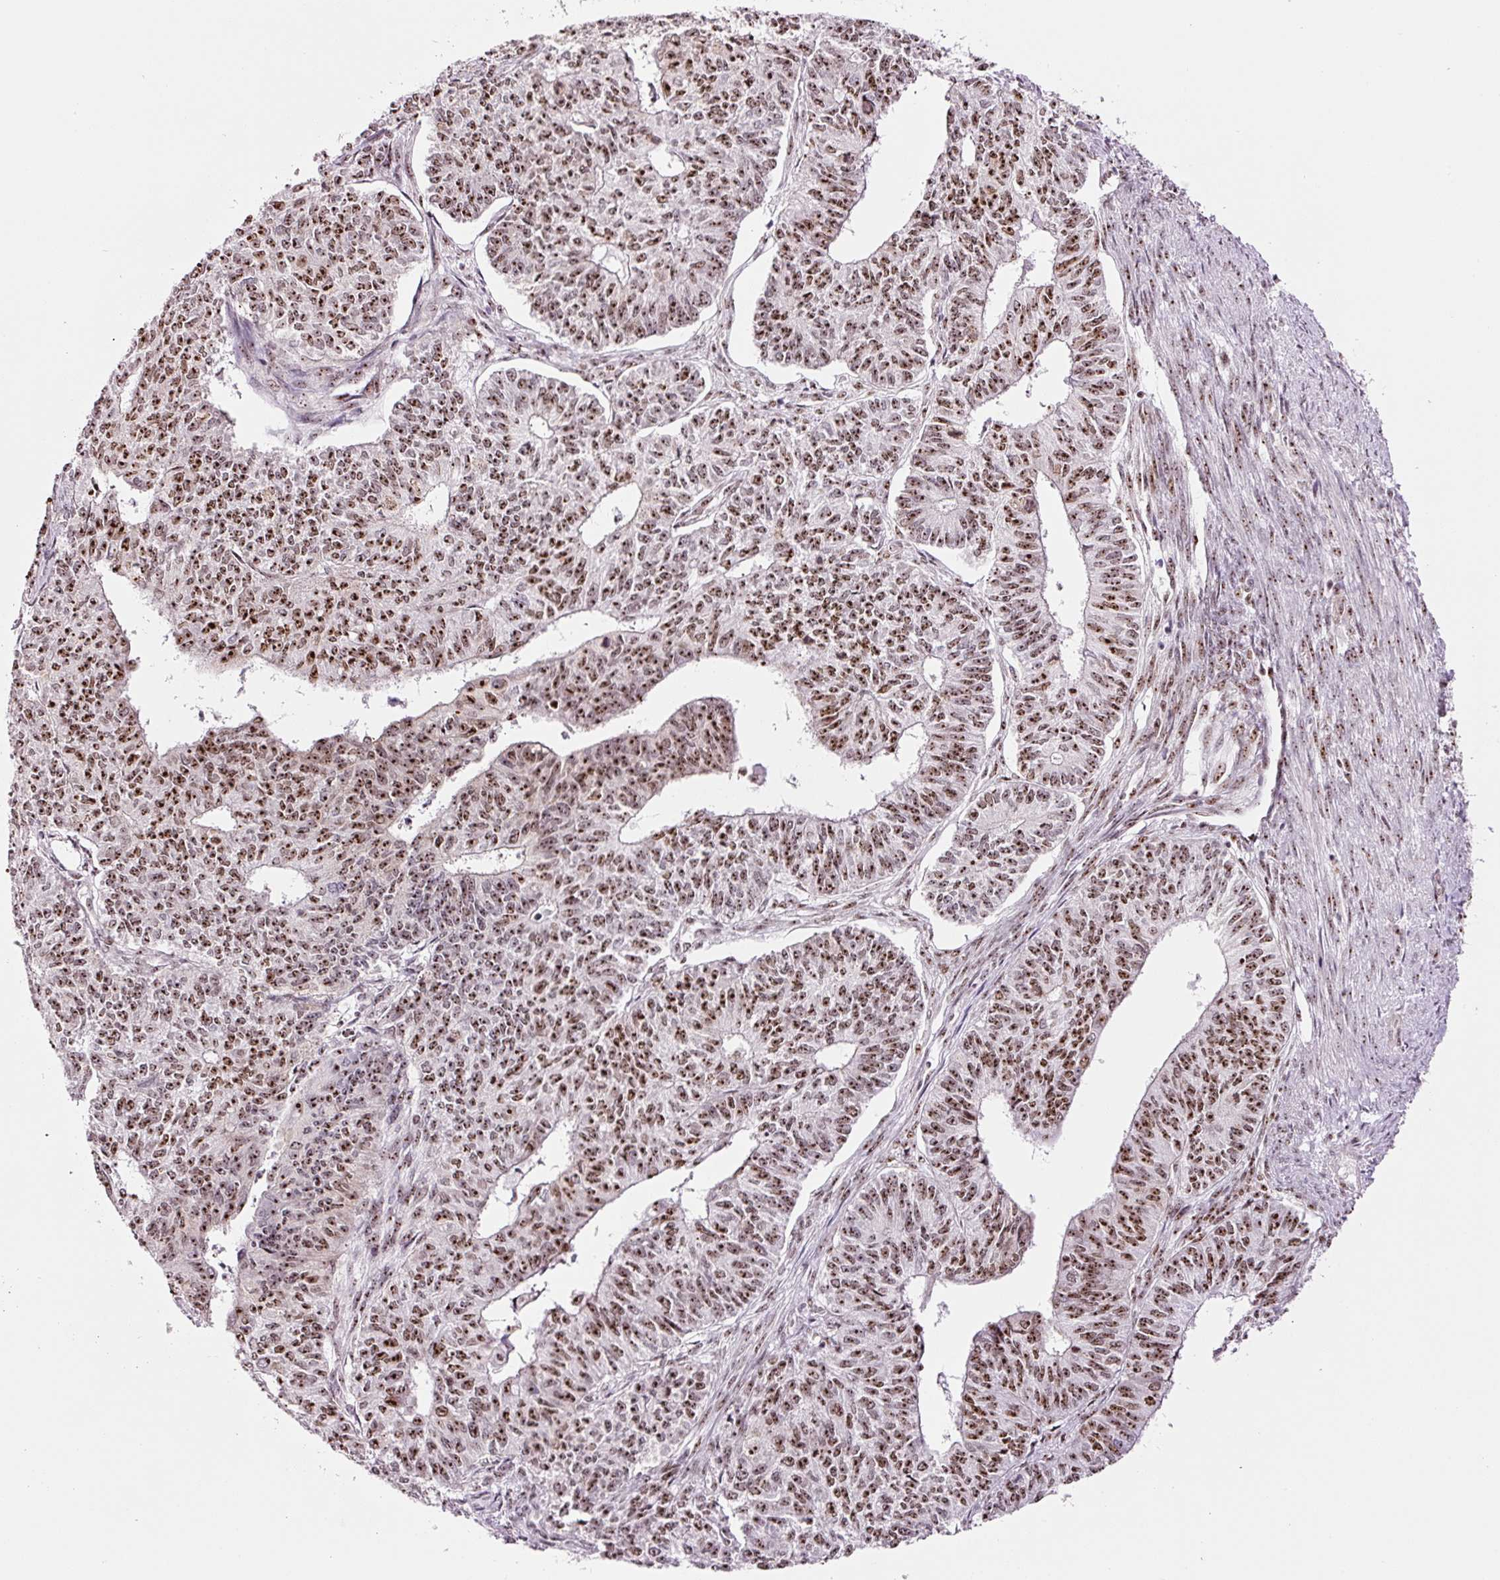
{"staining": {"intensity": "moderate", "quantity": ">75%", "location": "nuclear"}, "tissue": "endometrial cancer", "cell_type": "Tumor cells", "image_type": "cancer", "snomed": [{"axis": "morphology", "description": "Adenocarcinoma, NOS"}, {"axis": "topography", "description": "Endometrium"}], "caption": "Endometrial adenocarcinoma stained with a protein marker reveals moderate staining in tumor cells.", "gene": "GNL3", "patient": {"sex": "female", "age": 32}}